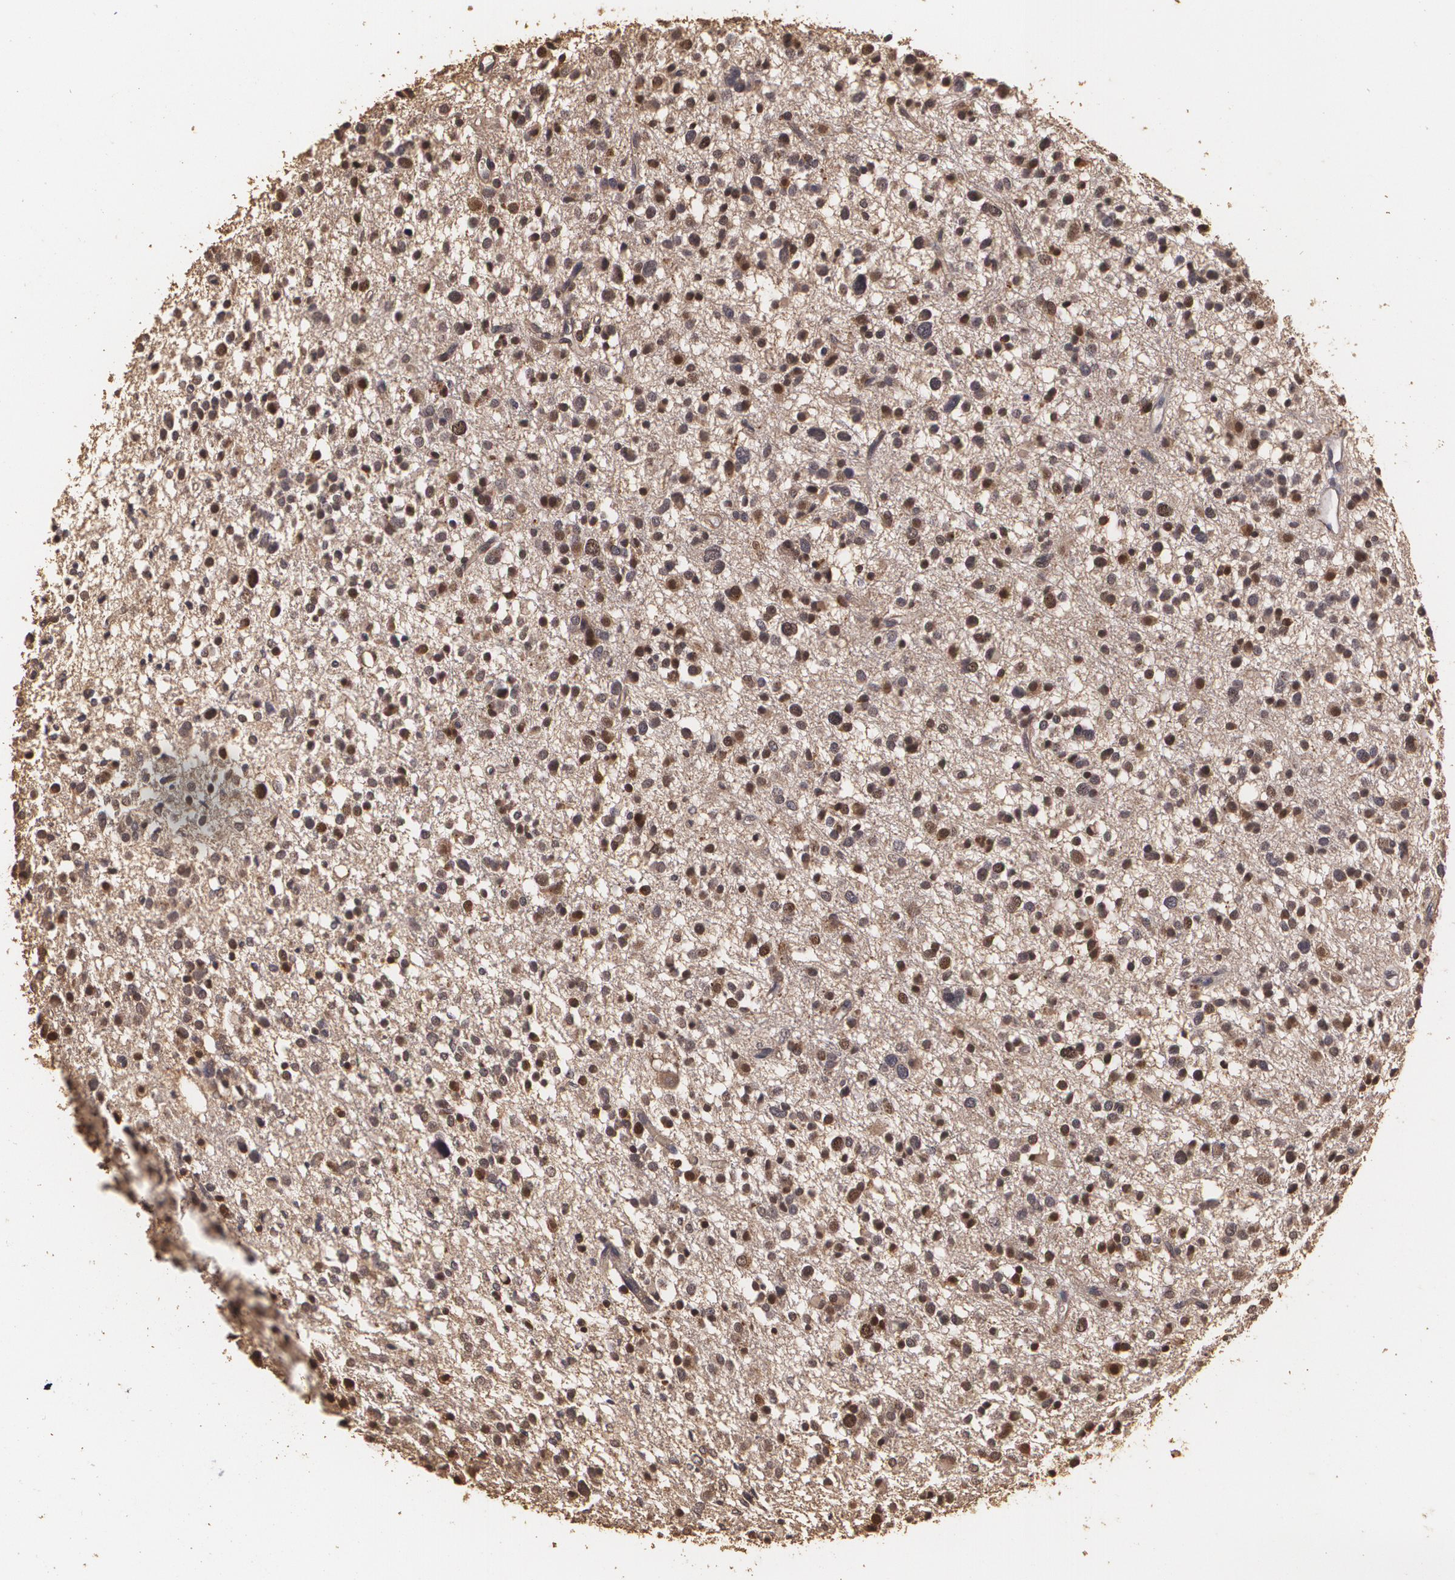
{"staining": {"intensity": "moderate", "quantity": "25%-75%", "location": "cytoplasmic/membranous,nuclear"}, "tissue": "glioma", "cell_type": "Tumor cells", "image_type": "cancer", "snomed": [{"axis": "morphology", "description": "Glioma, malignant, Low grade"}, {"axis": "topography", "description": "Brain"}], "caption": "Immunohistochemical staining of glioma reveals moderate cytoplasmic/membranous and nuclear protein staining in approximately 25%-75% of tumor cells. (Brightfield microscopy of DAB IHC at high magnification).", "gene": "BRCA1", "patient": {"sex": "female", "age": 36}}